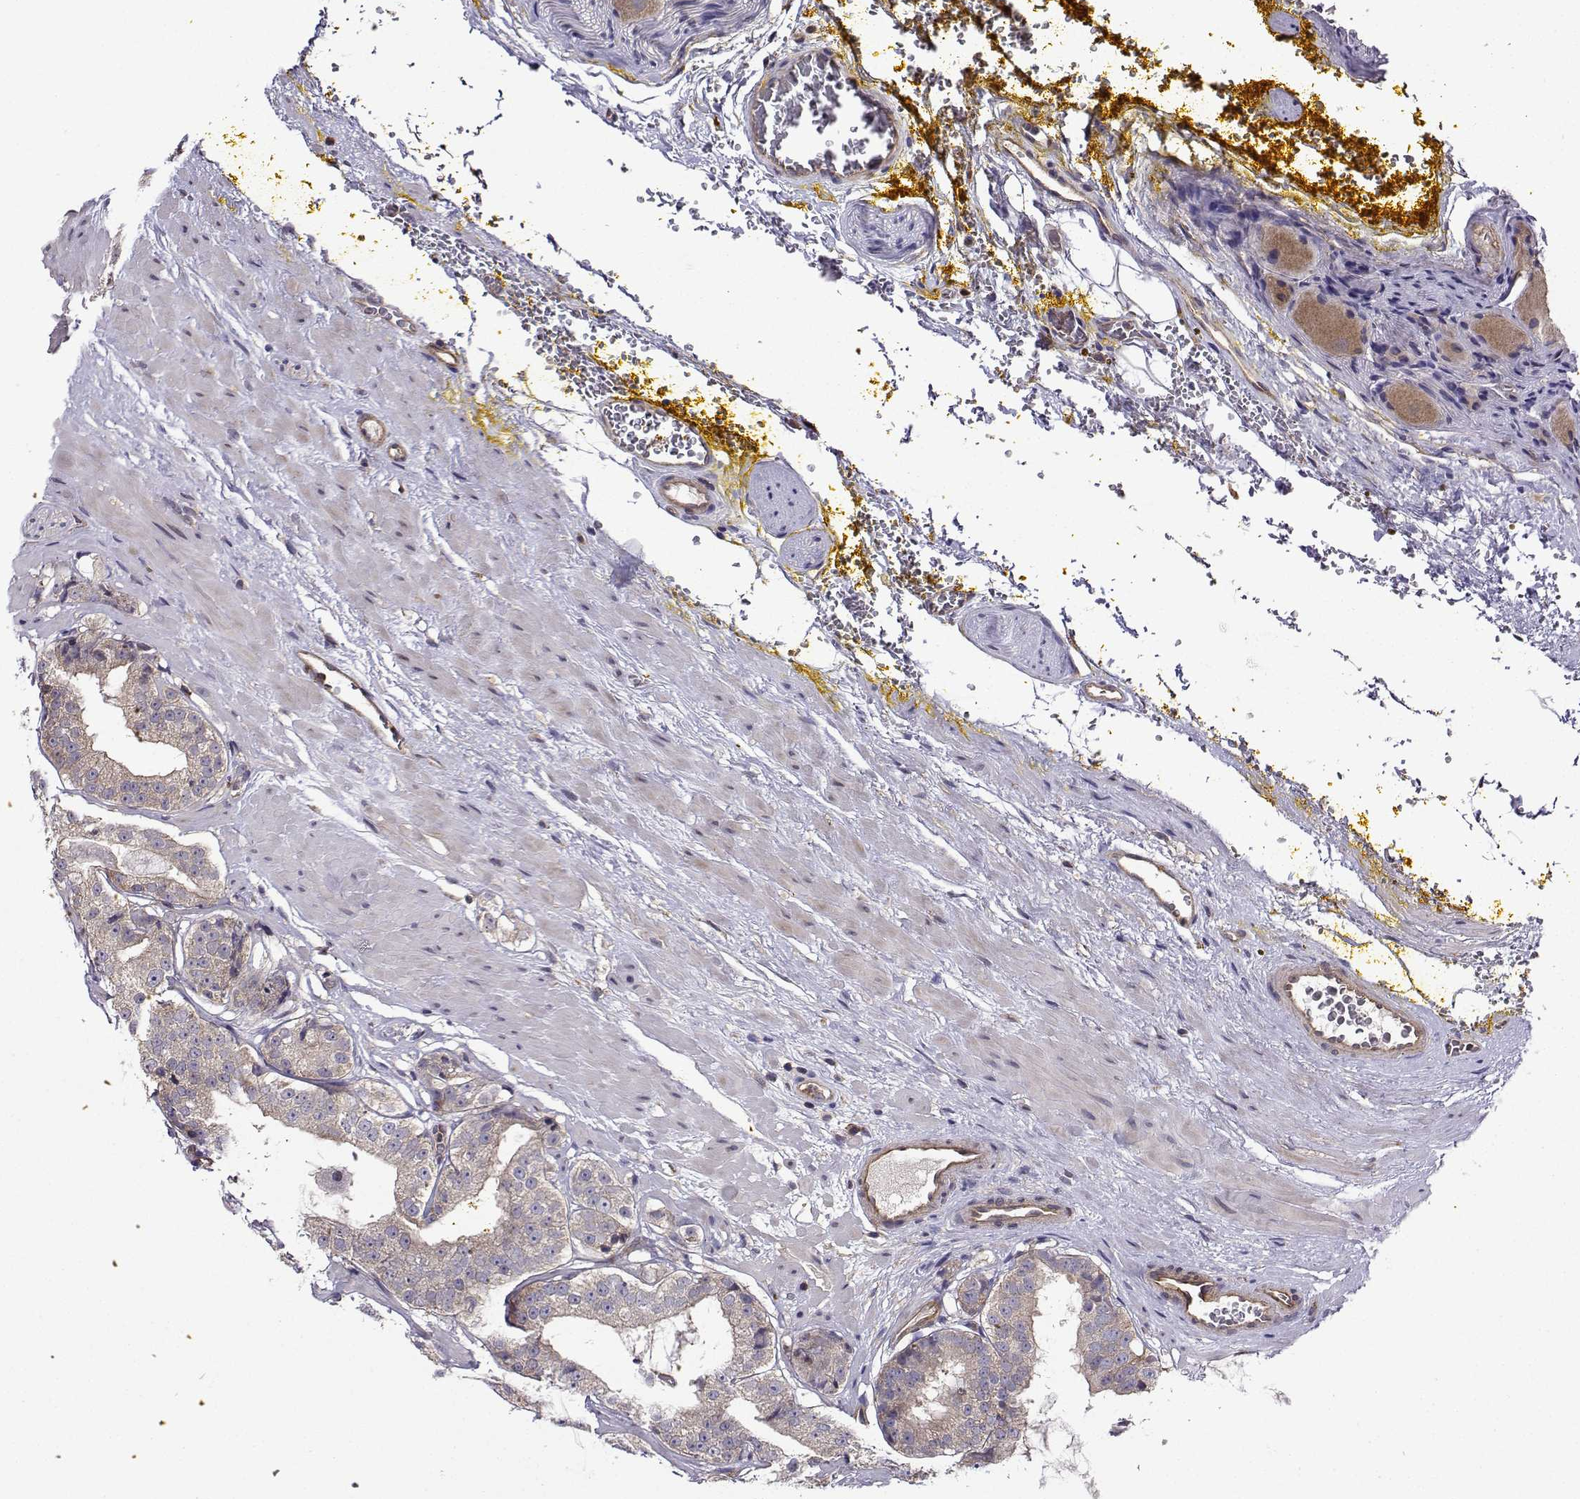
{"staining": {"intensity": "weak", "quantity": "<25%", "location": "cytoplasmic/membranous"}, "tissue": "prostate cancer", "cell_type": "Tumor cells", "image_type": "cancer", "snomed": [{"axis": "morphology", "description": "Adenocarcinoma, Low grade"}, {"axis": "topography", "description": "Prostate"}], "caption": "Immunohistochemistry (IHC) photomicrograph of neoplastic tissue: human prostate cancer stained with DAB (3,3'-diaminobenzidine) shows no significant protein staining in tumor cells.", "gene": "ITGB8", "patient": {"sex": "male", "age": 60}}